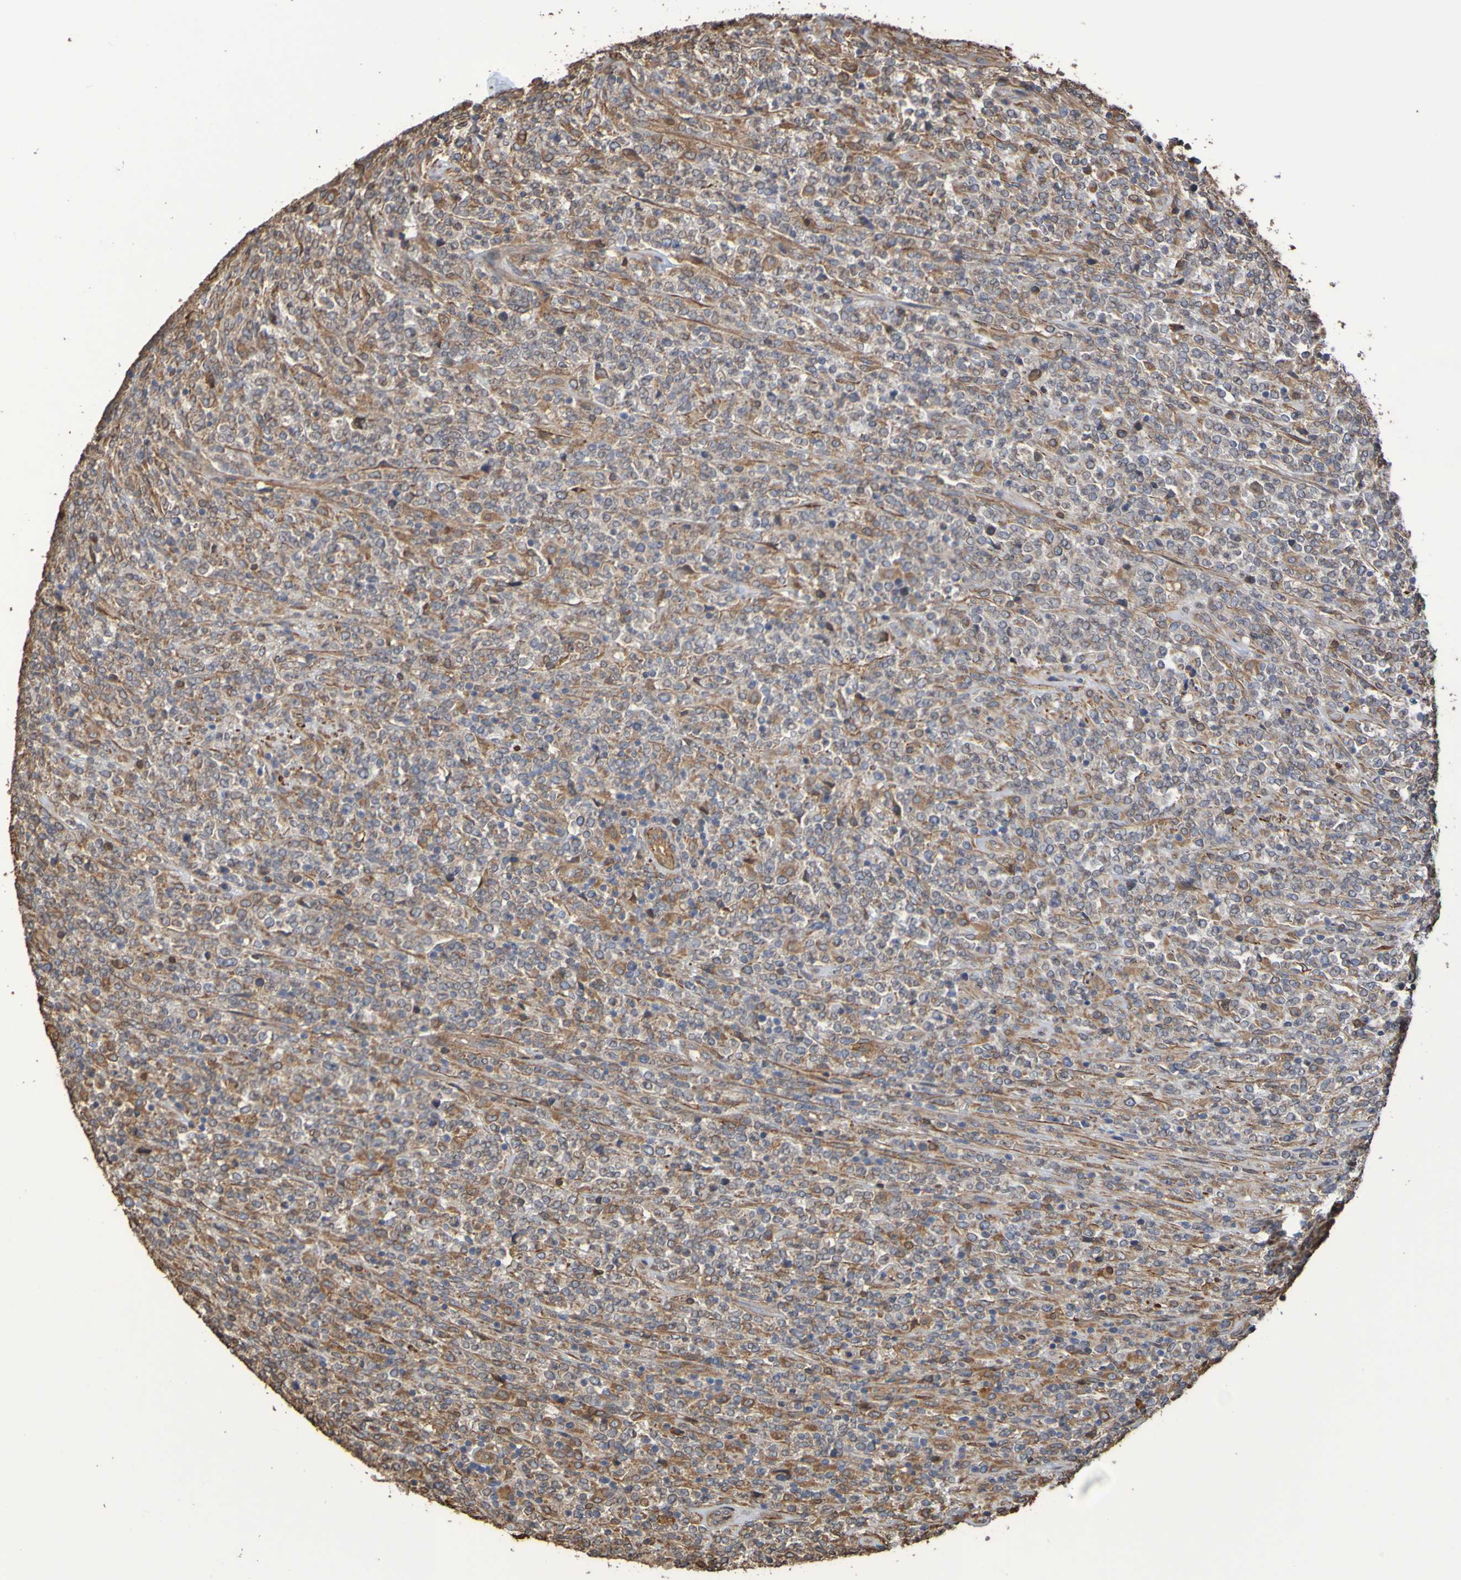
{"staining": {"intensity": "weak", "quantity": "<25%", "location": "cytoplasmic/membranous"}, "tissue": "lymphoma", "cell_type": "Tumor cells", "image_type": "cancer", "snomed": [{"axis": "morphology", "description": "Malignant lymphoma, non-Hodgkin's type, High grade"}, {"axis": "topography", "description": "Soft tissue"}], "caption": "Tumor cells show no significant protein staining in high-grade malignant lymphoma, non-Hodgkin's type. (DAB IHC with hematoxylin counter stain).", "gene": "RAB11A", "patient": {"sex": "male", "age": 18}}